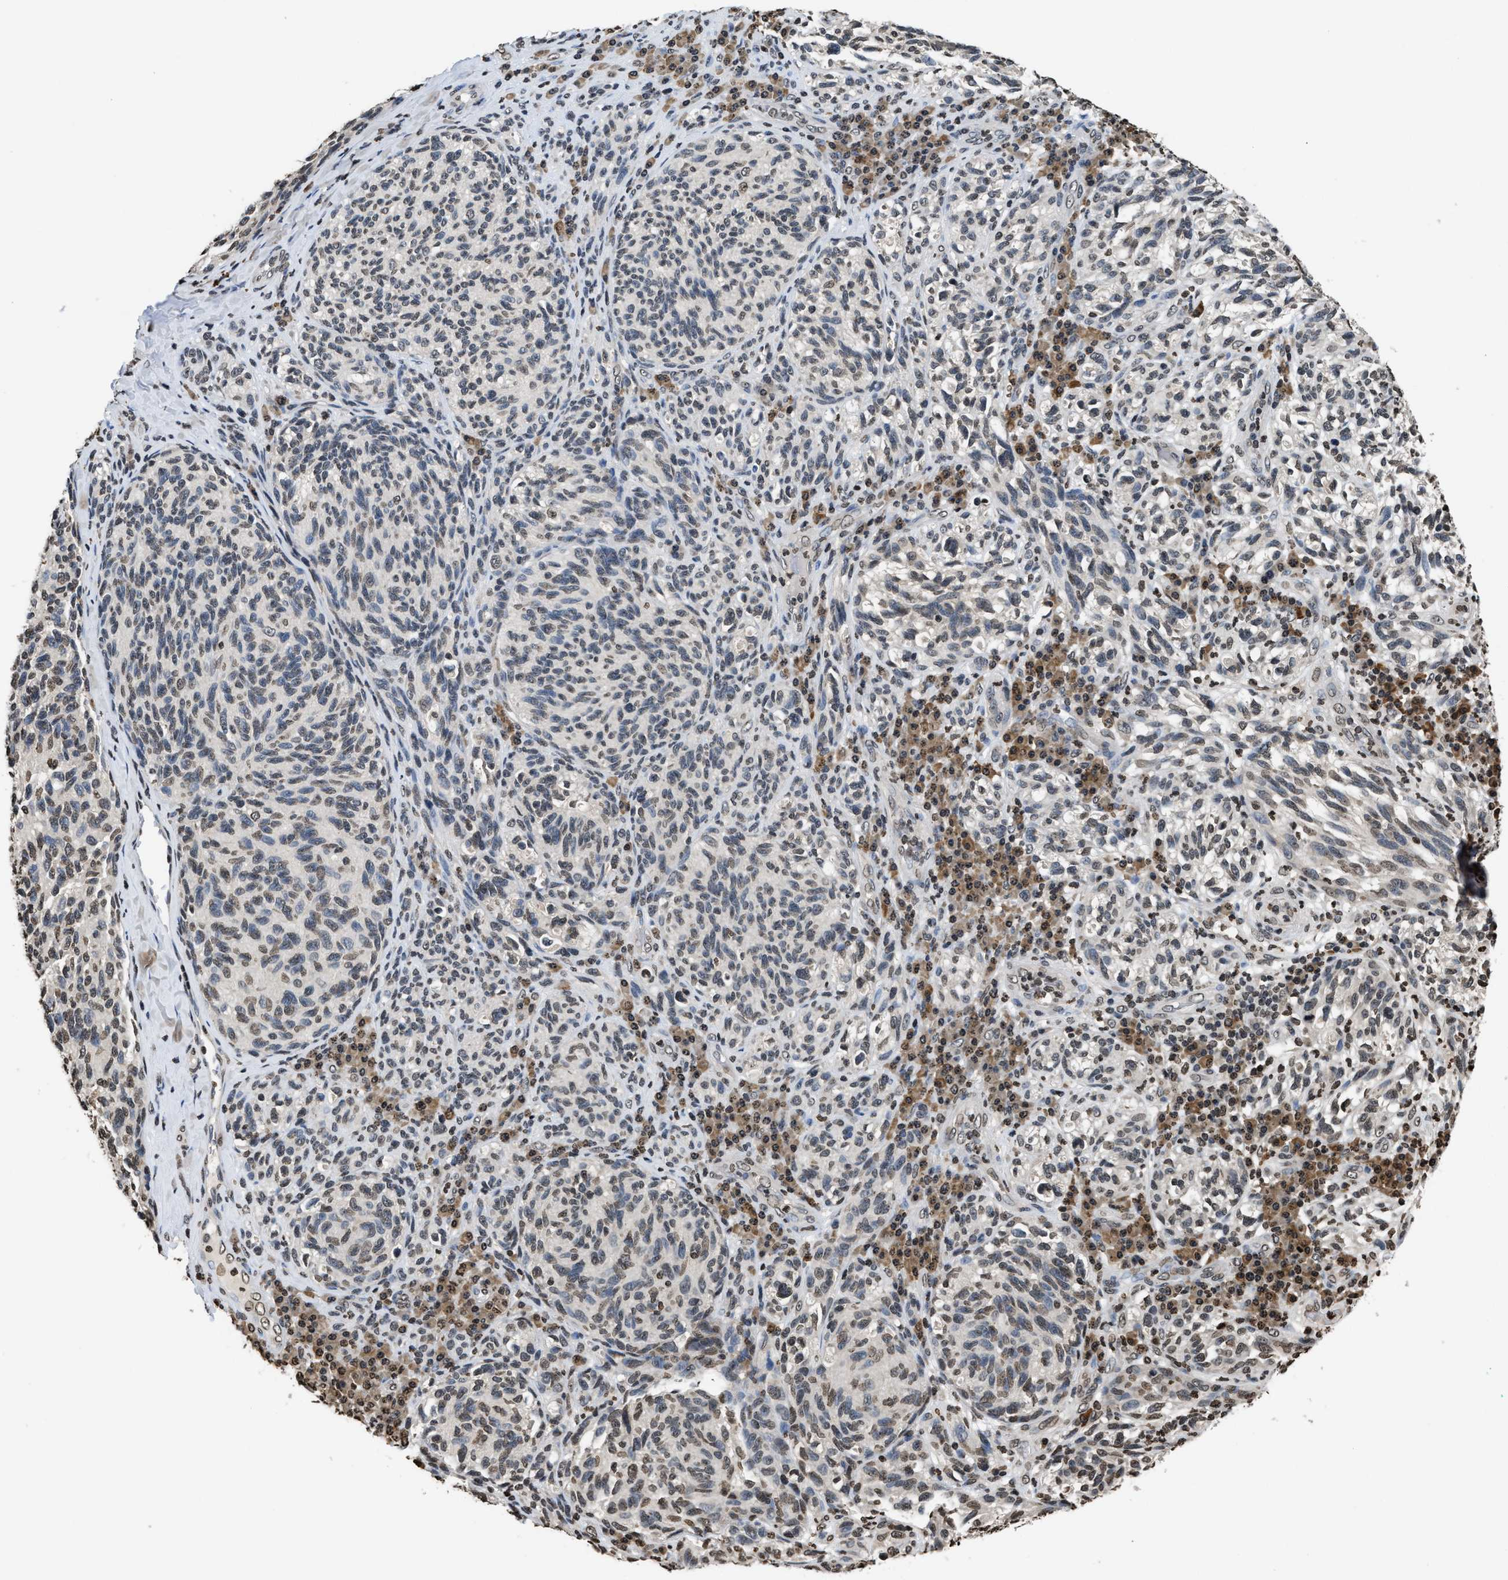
{"staining": {"intensity": "weak", "quantity": "25%-75%", "location": "nuclear"}, "tissue": "melanoma", "cell_type": "Tumor cells", "image_type": "cancer", "snomed": [{"axis": "morphology", "description": "Malignant melanoma, NOS"}, {"axis": "topography", "description": "Skin"}], "caption": "A high-resolution histopathology image shows immunohistochemistry staining of melanoma, which reveals weak nuclear expression in approximately 25%-75% of tumor cells.", "gene": "DNASE1L3", "patient": {"sex": "female", "age": 73}}